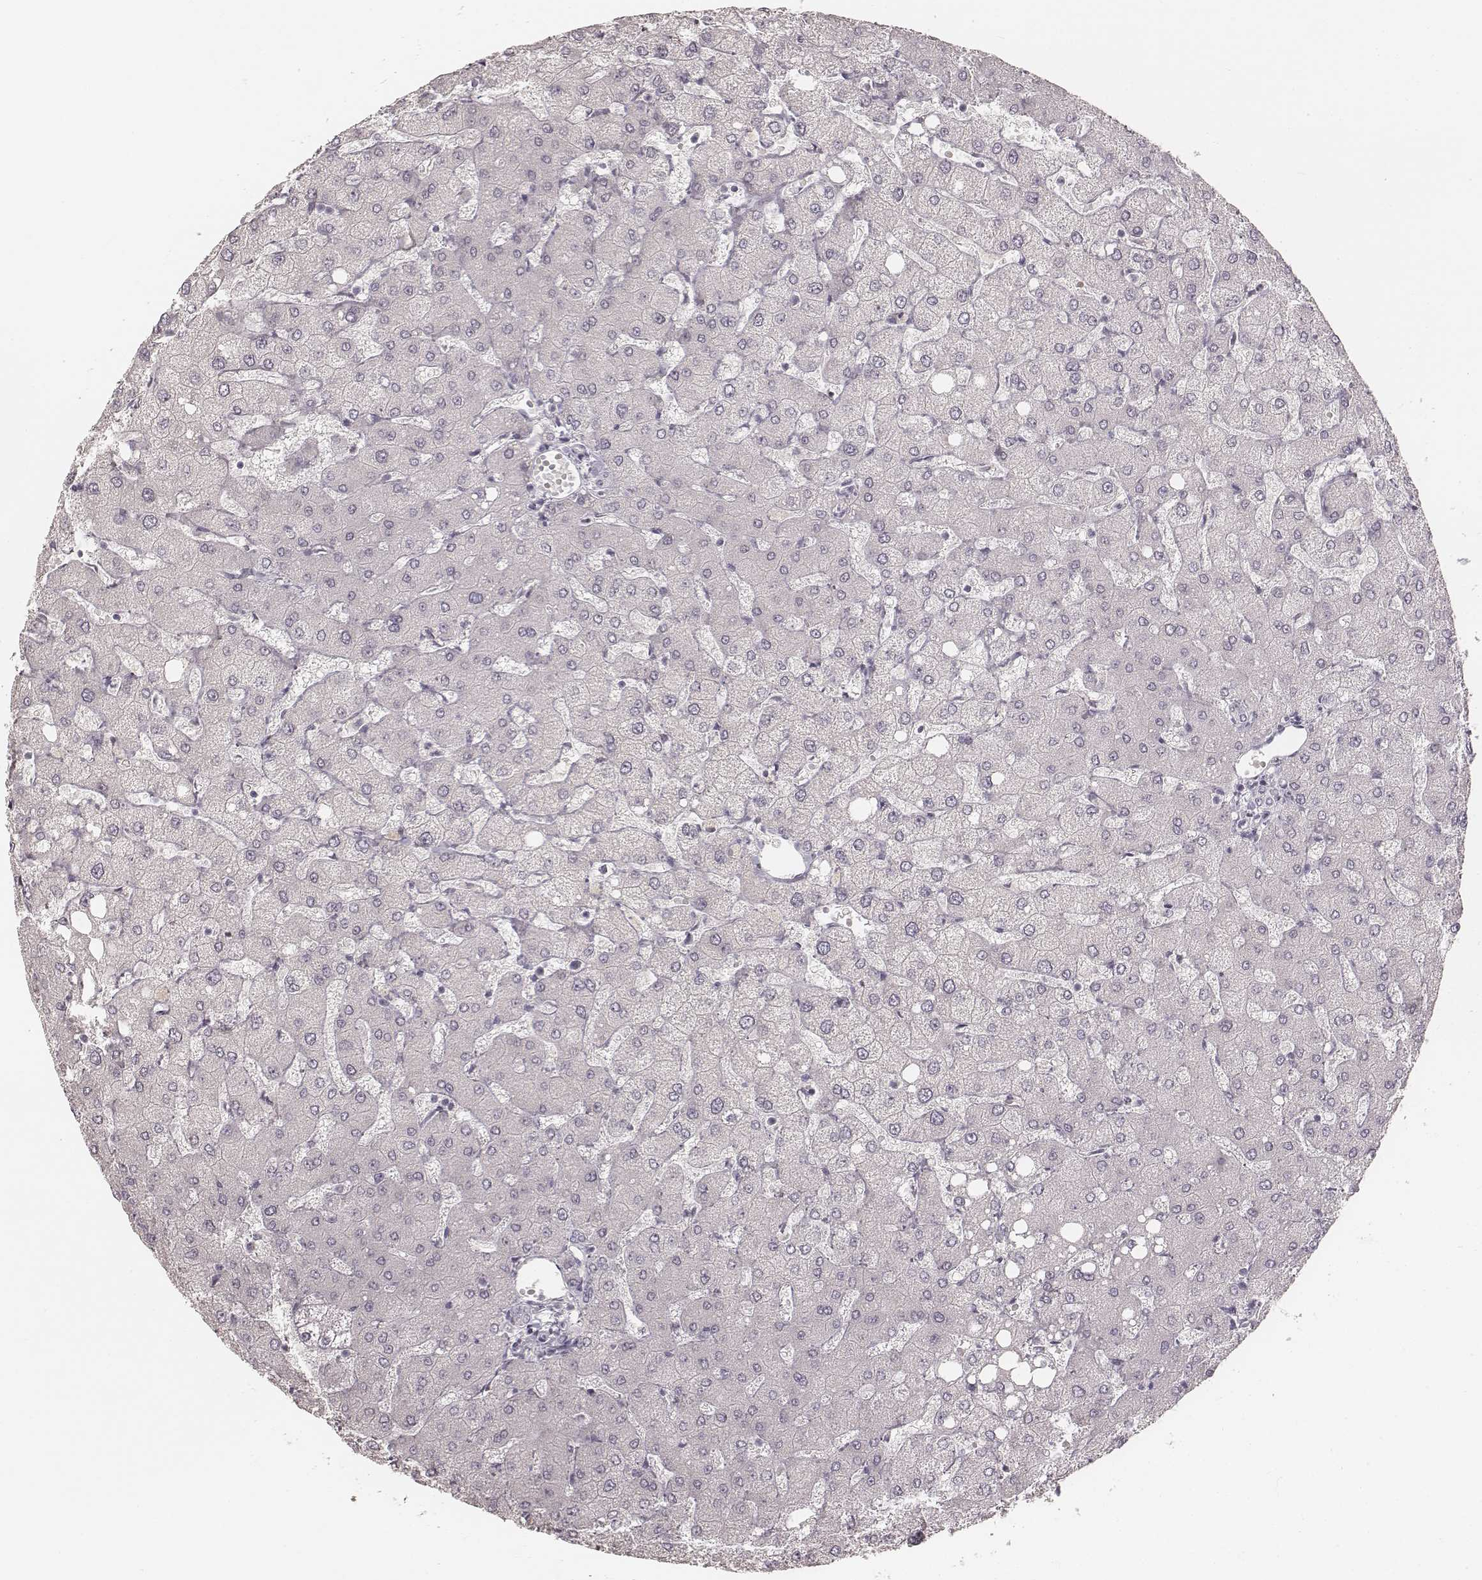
{"staining": {"intensity": "negative", "quantity": "none", "location": "none"}, "tissue": "liver", "cell_type": "Cholangiocytes", "image_type": "normal", "snomed": [{"axis": "morphology", "description": "Normal tissue, NOS"}, {"axis": "topography", "description": "Liver"}], "caption": "This is a micrograph of immunohistochemistry (IHC) staining of normal liver, which shows no staining in cholangiocytes. (Immunohistochemistry, brightfield microscopy, high magnification).", "gene": "KRT26", "patient": {"sex": "female", "age": 54}}